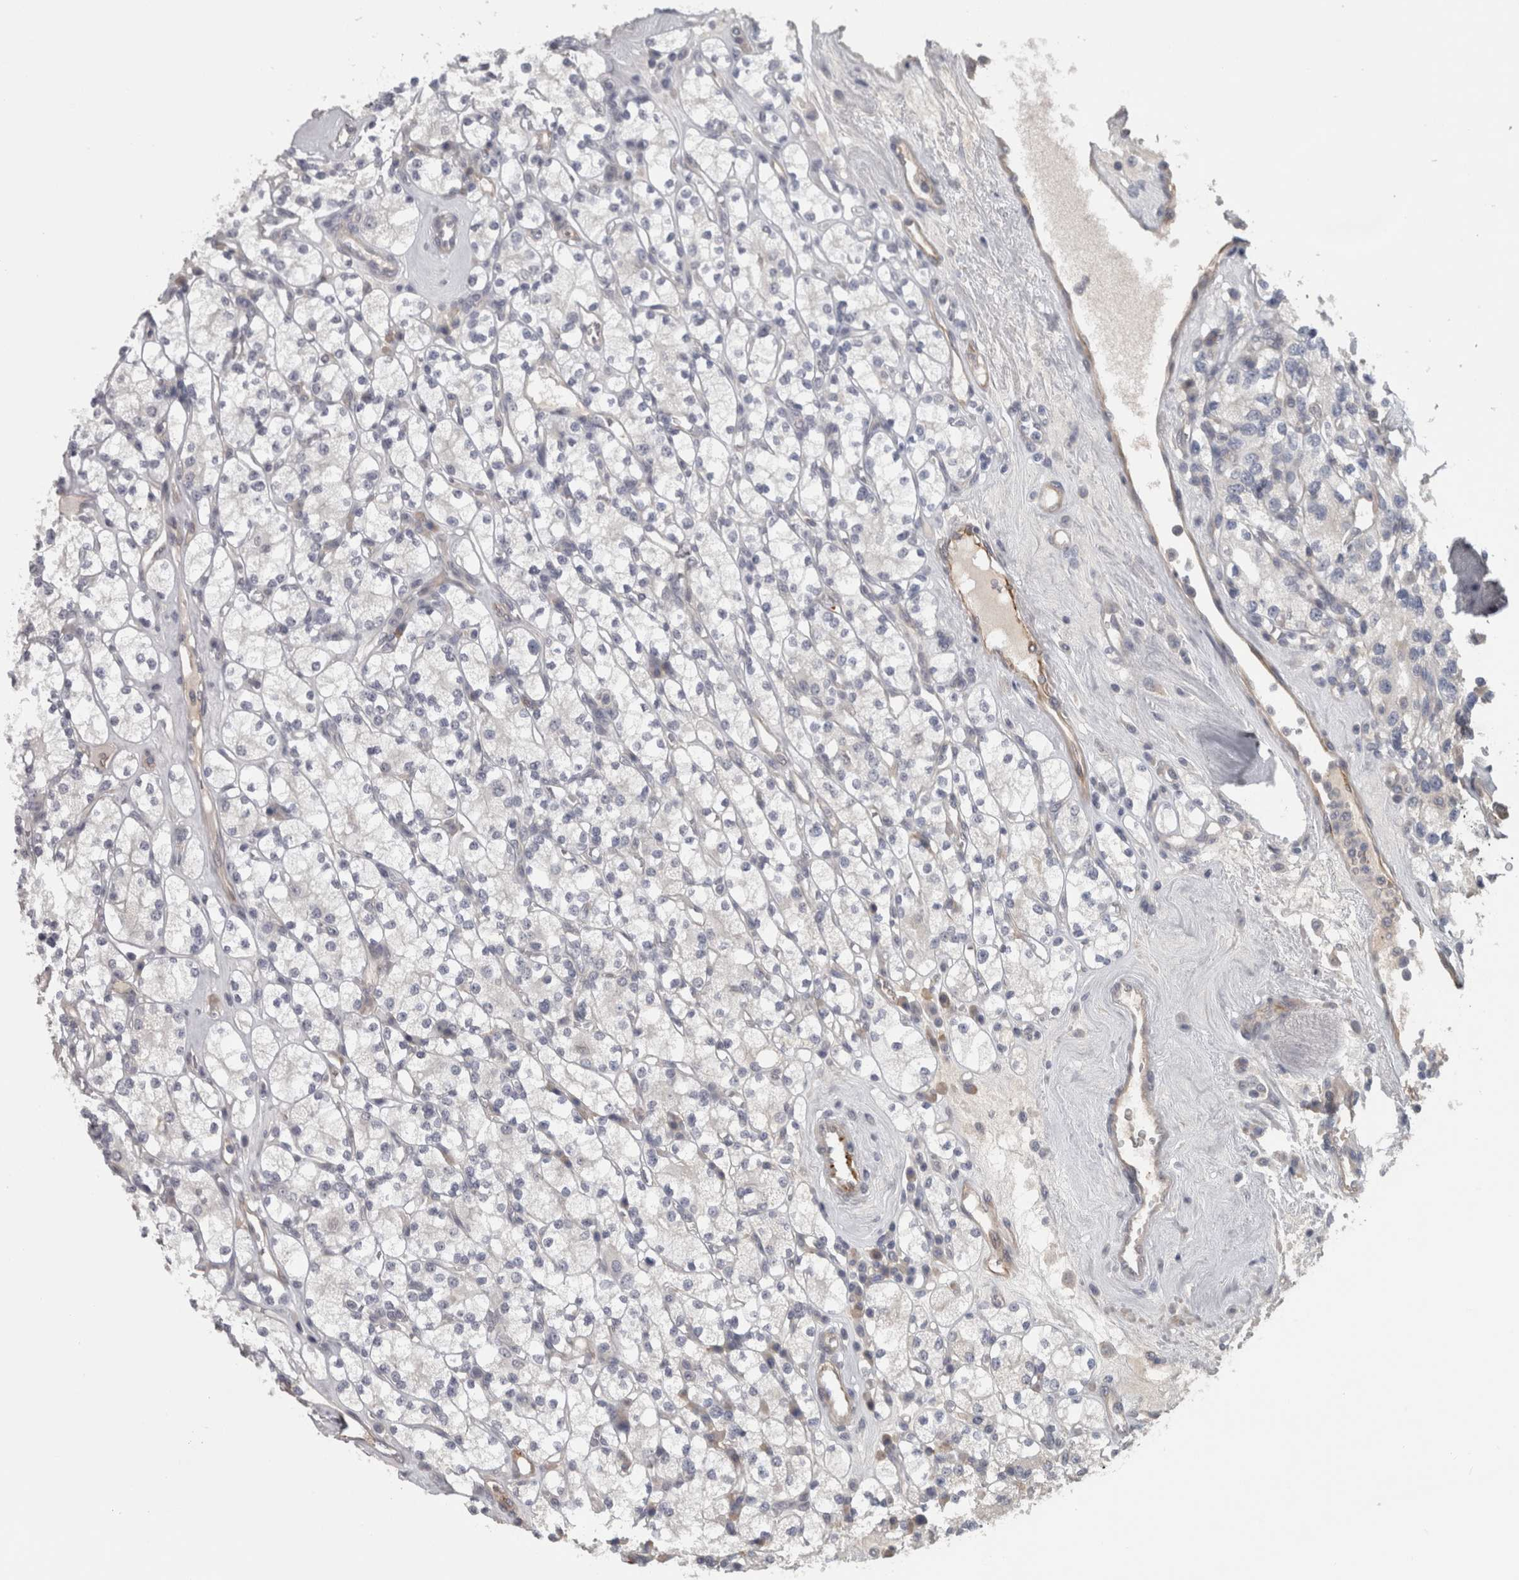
{"staining": {"intensity": "negative", "quantity": "none", "location": "none"}, "tissue": "renal cancer", "cell_type": "Tumor cells", "image_type": "cancer", "snomed": [{"axis": "morphology", "description": "Adenocarcinoma, NOS"}, {"axis": "topography", "description": "Kidney"}], "caption": "IHC of renal cancer reveals no positivity in tumor cells.", "gene": "RMDN1", "patient": {"sex": "male", "age": 77}}